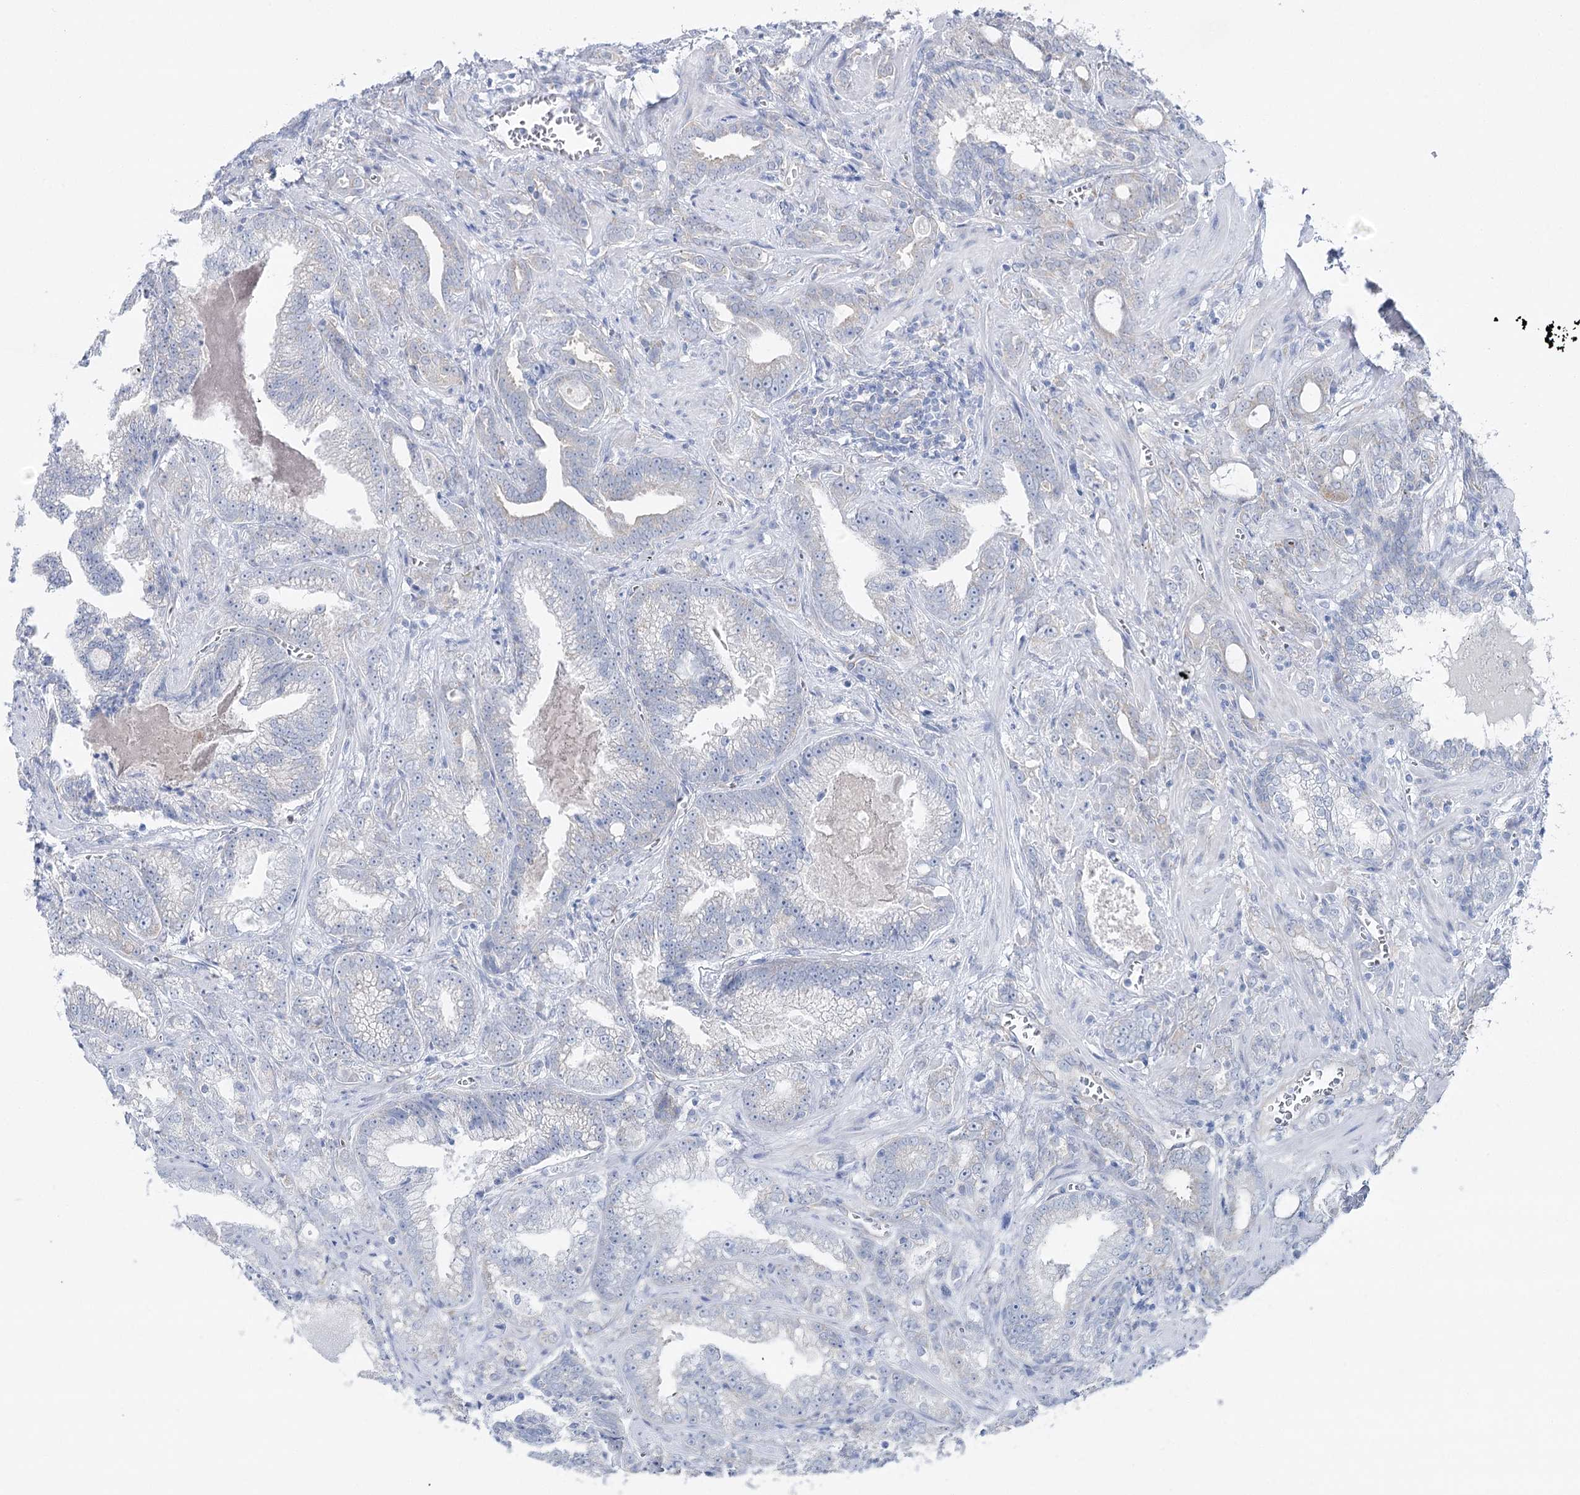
{"staining": {"intensity": "negative", "quantity": "none", "location": "none"}, "tissue": "prostate cancer", "cell_type": "Tumor cells", "image_type": "cancer", "snomed": [{"axis": "morphology", "description": "Adenocarcinoma, High grade"}, {"axis": "topography", "description": "Prostate and seminal vesicle, NOS"}], "caption": "Immunohistochemistry histopathology image of human prostate cancer (high-grade adenocarcinoma) stained for a protein (brown), which demonstrates no expression in tumor cells.", "gene": "CSN3", "patient": {"sex": "male", "age": 67}}